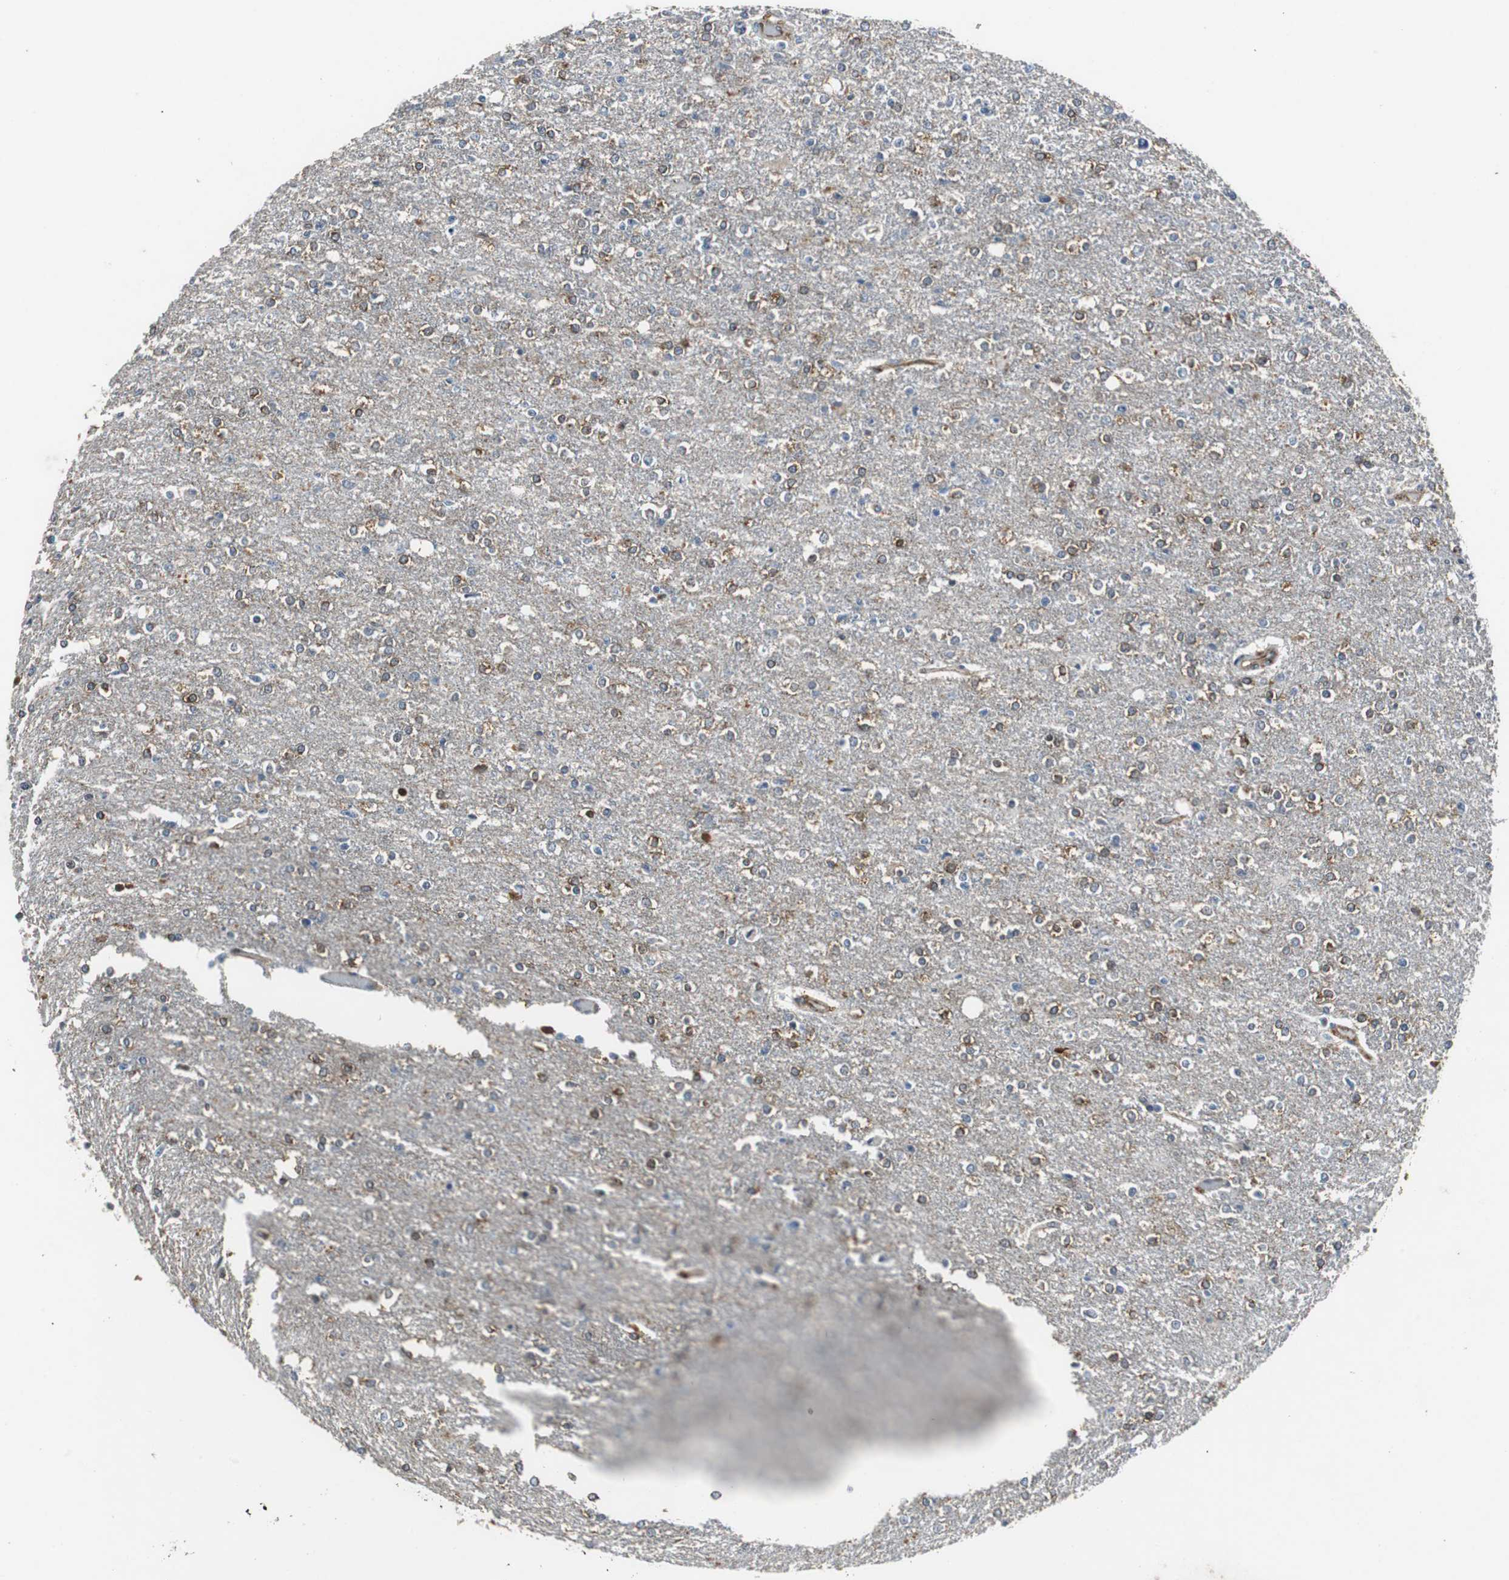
{"staining": {"intensity": "moderate", "quantity": "25%-75%", "location": "cytoplasmic/membranous"}, "tissue": "glioma", "cell_type": "Tumor cells", "image_type": "cancer", "snomed": [{"axis": "morphology", "description": "Glioma, malignant, High grade"}, {"axis": "topography", "description": "Cerebral cortex"}], "caption": "This micrograph exhibits immunohistochemistry staining of human malignant glioma (high-grade), with medium moderate cytoplasmic/membranous positivity in about 25%-75% of tumor cells.", "gene": "ISCU", "patient": {"sex": "male", "age": 76}}